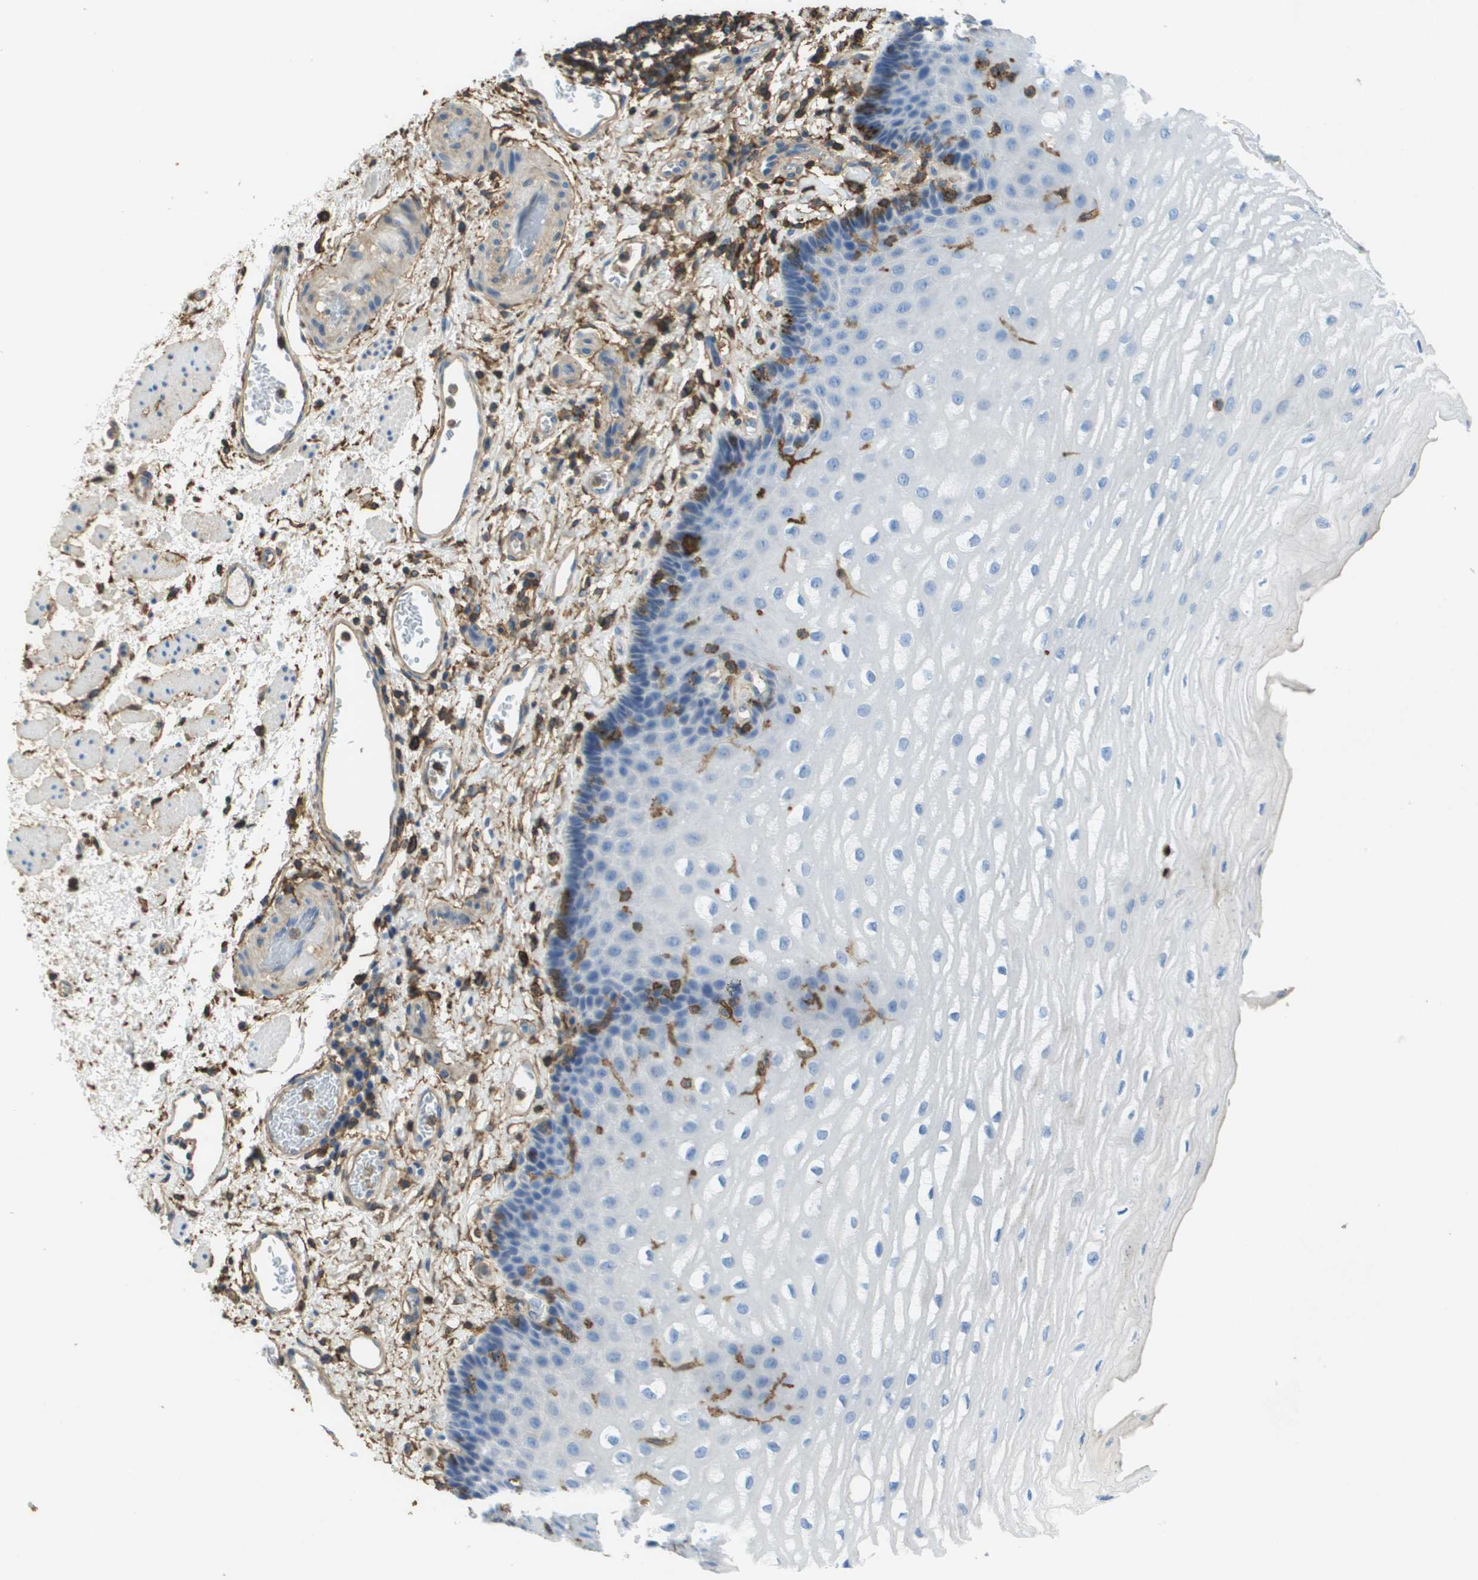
{"staining": {"intensity": "negative", "quantity": "none", "location": "none"}, "tissue": "esophagus", "cell_type": "Squamous epithelial cells", "image_type": "normal", "snomed": [{"axis": "morphology", "description": "Normal tissue, NOS"}, {"axis": "topography", "description": "Esophagus"}], "caption": "Squamous epithelial cells show no significant protein staining in normal esophagus. (Immunohistochemistry, brightfield microscopy, high magnification).", "gene": "PASK", "patient": {"sex": "male", "age": 54}}